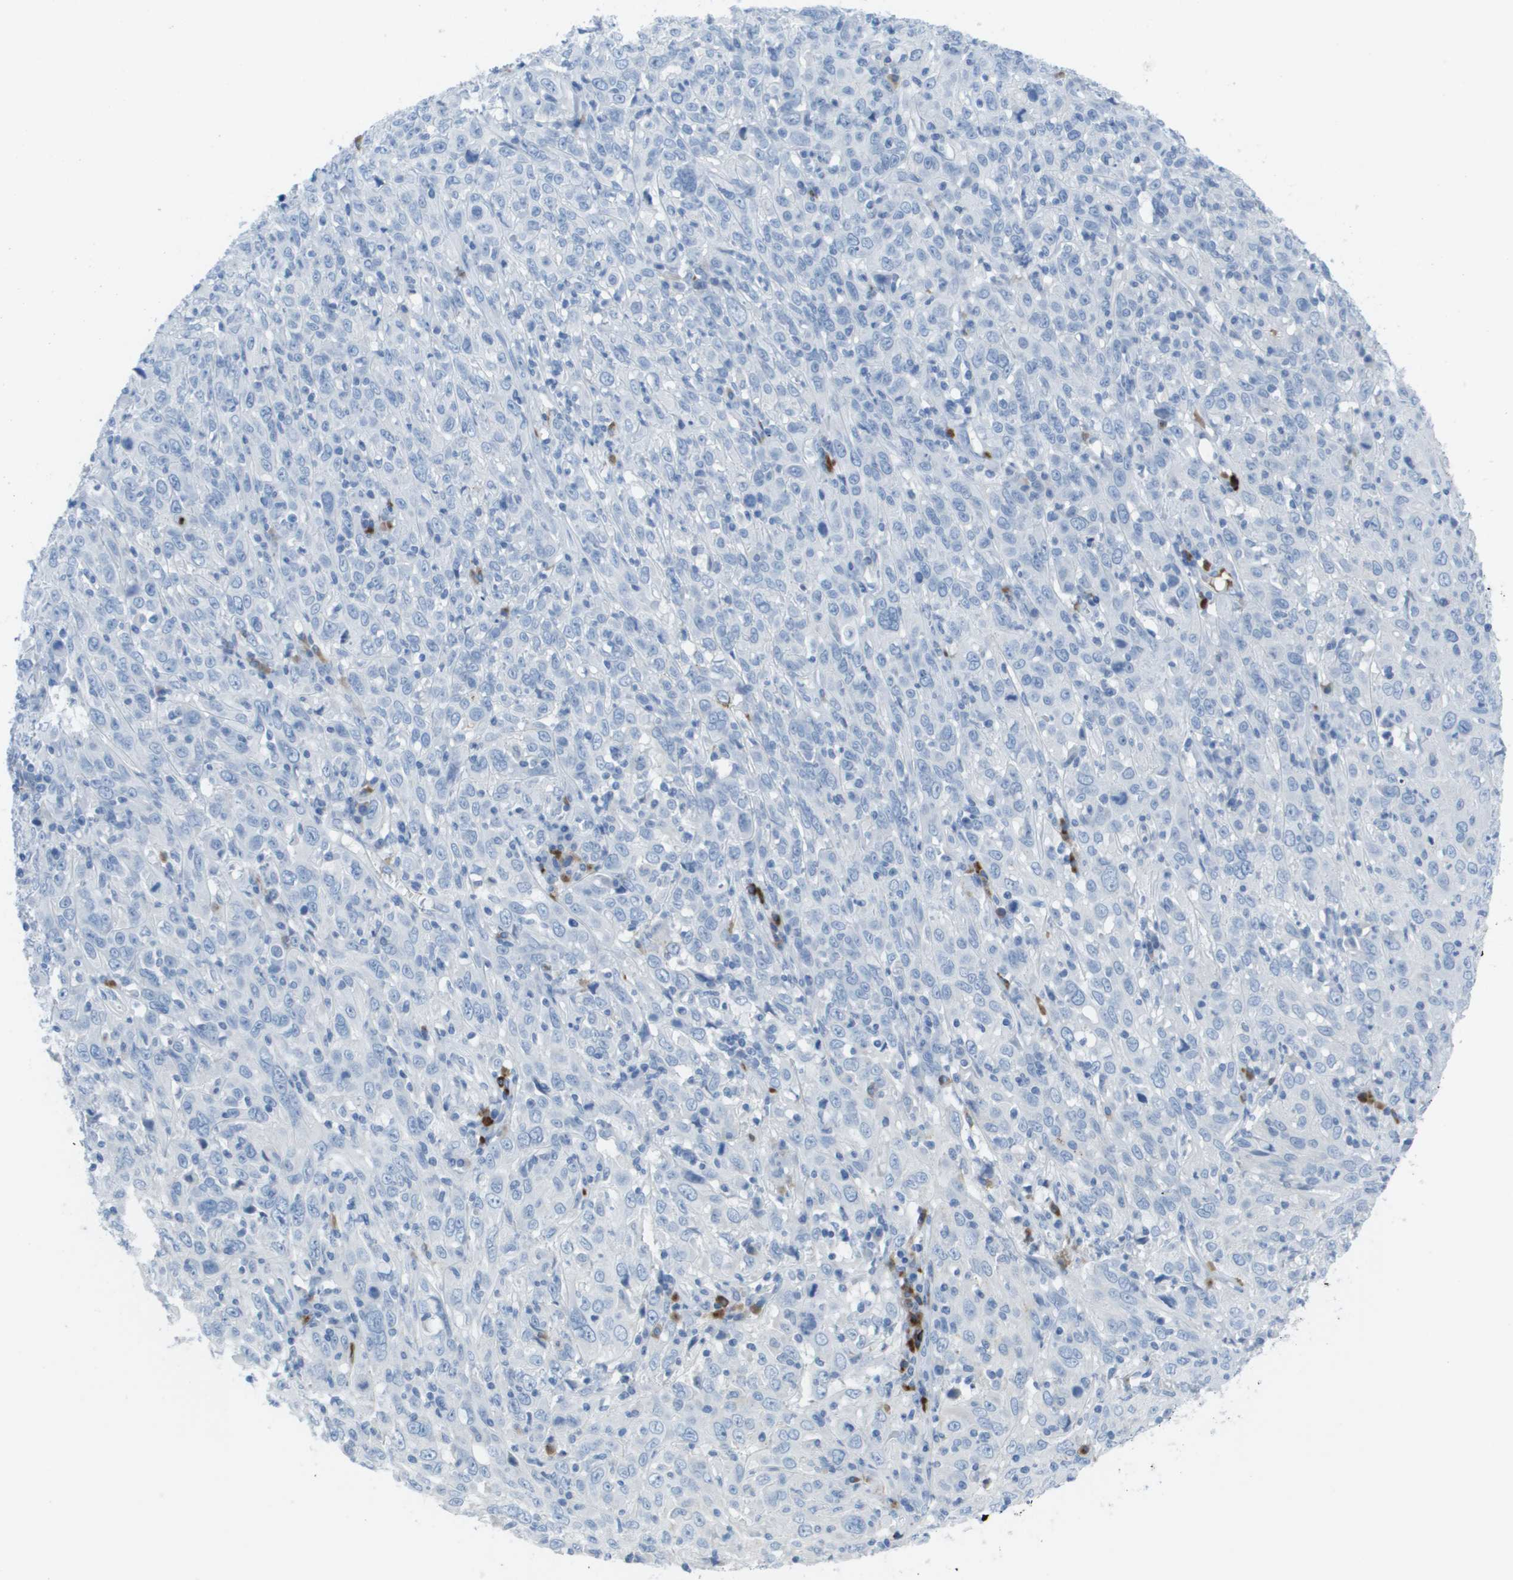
{"staining": {"intensity": "negative", "quantity": "none", "location": "none"}, "tissue": "cervical cancer", "cell_type": "Tumor cells", "image_type": "cancer", "snomed": [{"axis": "morphology", "description": "Squamous cell carcinoma, NOS"}, {"axis": "topography", "description": "Cervix"}], "caption": "Protein analysis of squamous cell carcinoma (cervical) reveals no significant expression in tumor cells. Nuclei are stained in blue.", "gene": "GPR18", "patient": {"sex": "female", "age": 46}}